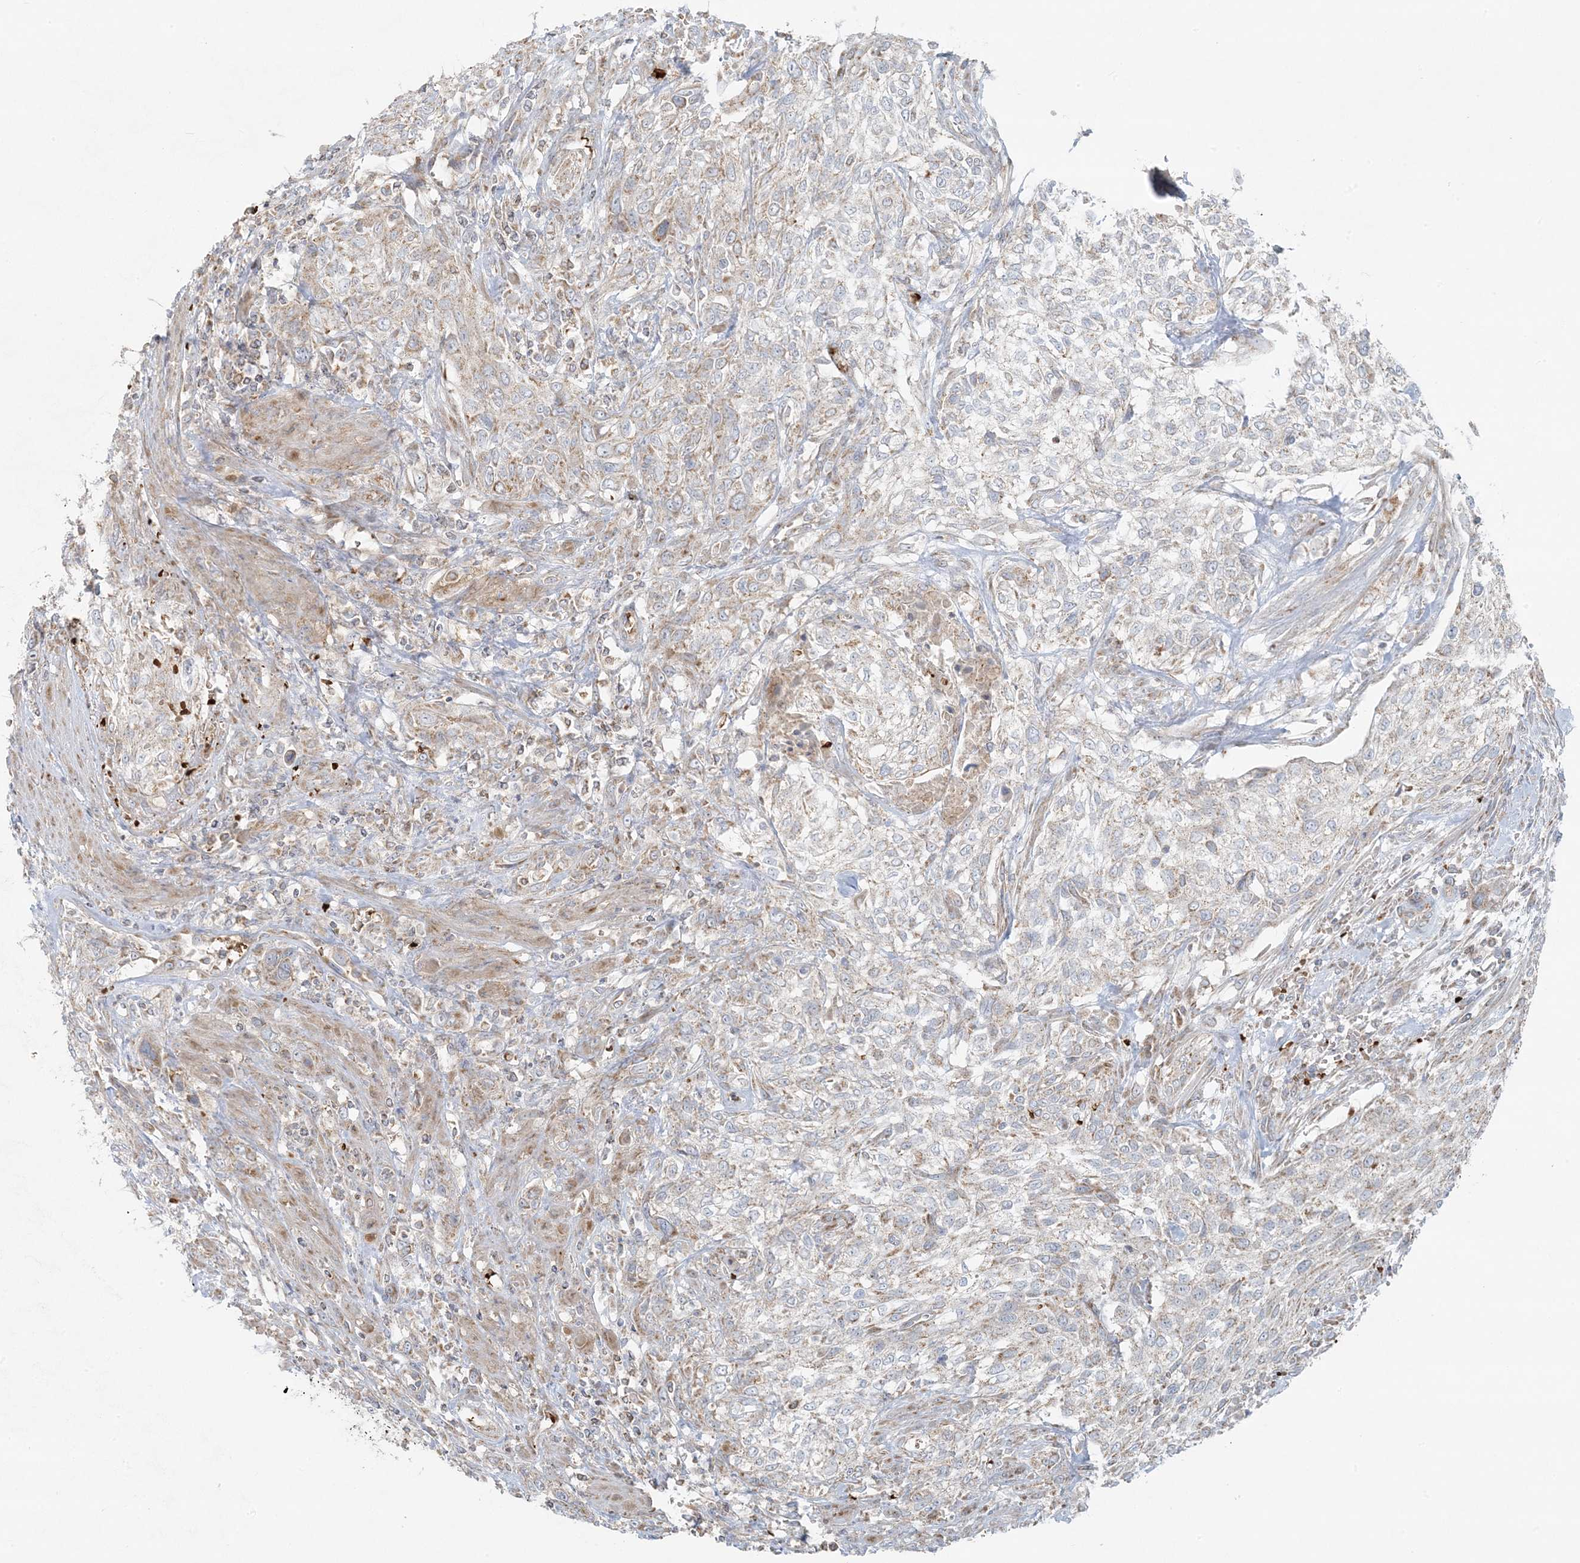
{"staining": {"intensity": "weak", "quantity": "<25%", "location": "cytoplasmic/membranous"}, "tissue": "urothelial cancer", "cell_type": "Tumor cells", "image_type": "cancer", "snomed": [{"axis": "morphology", "description": "Urothelial carcinoma, High grade"}, {"axis": "topography", "description": "Urinary bladder"}], "caption": "Immunohistochemical staining of human urothelial carcinoma (high-grade) displays no significant positivity in tumor cells.", "gene": "PIK3R4", "patient": {"sex": "male", "age": 35}}